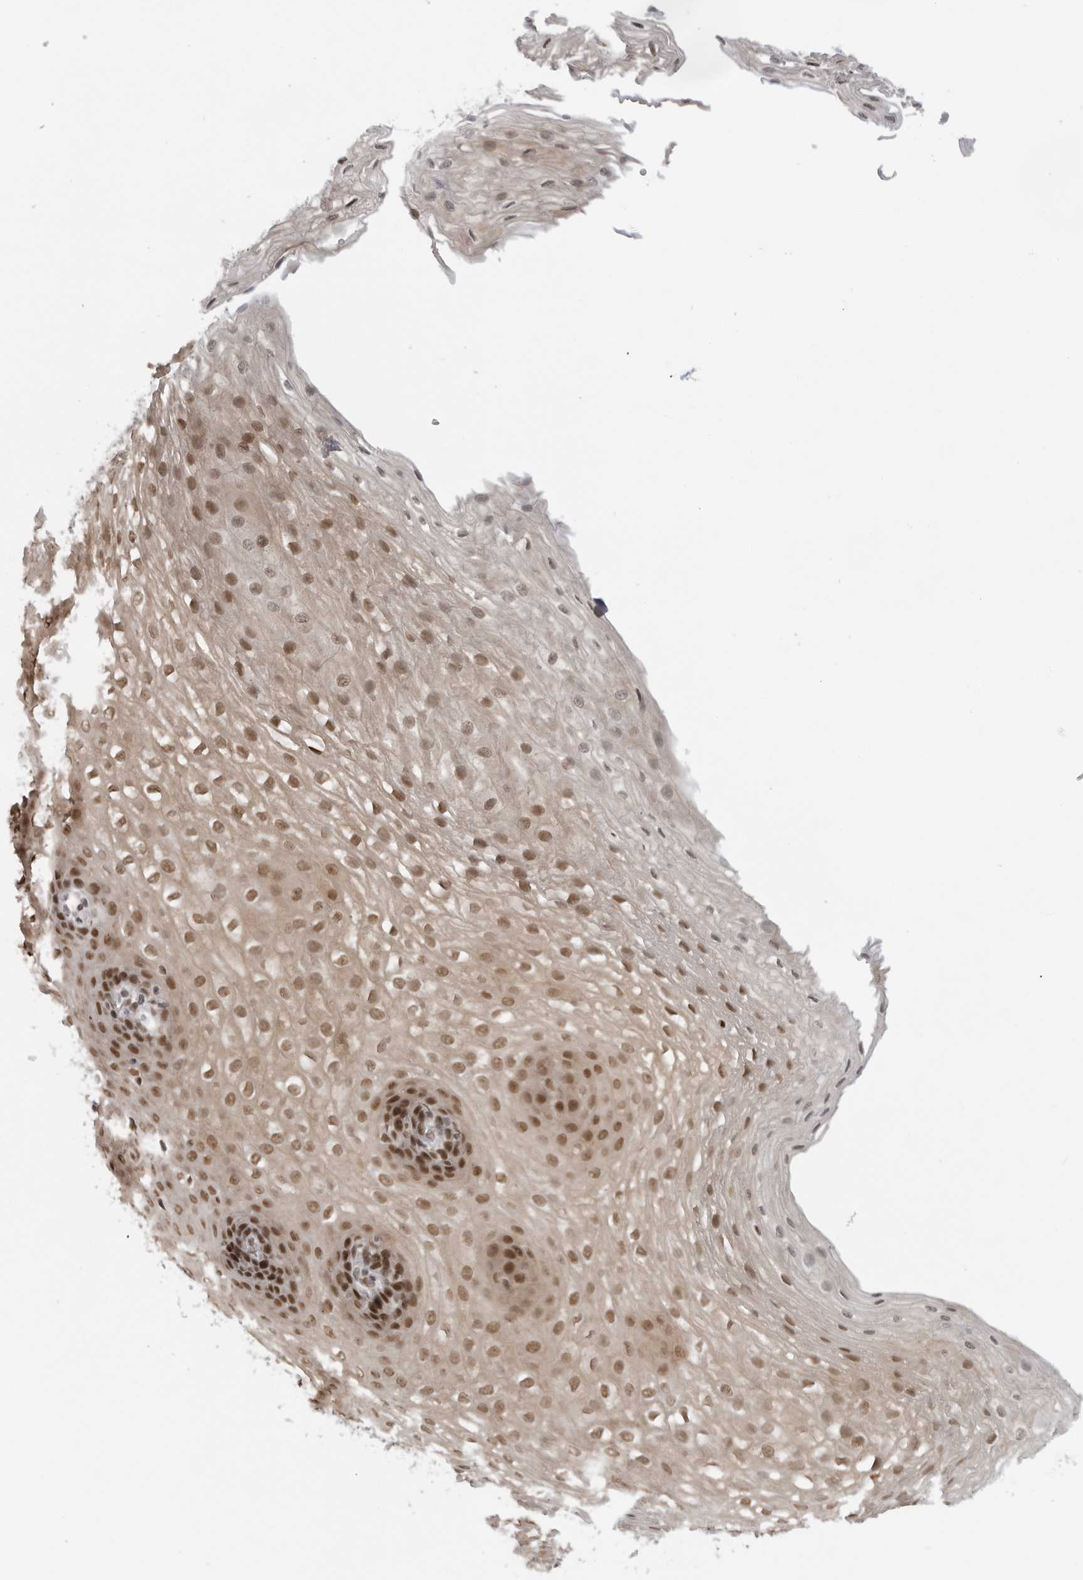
{"staining": {"intensity": "moderate", "quantity": ">75%", "location": "cytoplasmic/membranous,nuclear"}, "tissue": "esophagus", "cell_type": "Squamous epithelial cells", "image_type": "normal", "snomed": [{"axis": "morphology", "description": "Normal tissue, NOS"}, {"axis": "topography", "description": "Esophagus"}], "caption": "Immunohistochemical staining of normal human esophagus displays medium levels of moderate cytoplasmic/membranous,nuclear positivity in approximately >75% of squamous epithelial cells.", "gene": "PRDM10", "patient": {"sex": "female", "age": 66}}